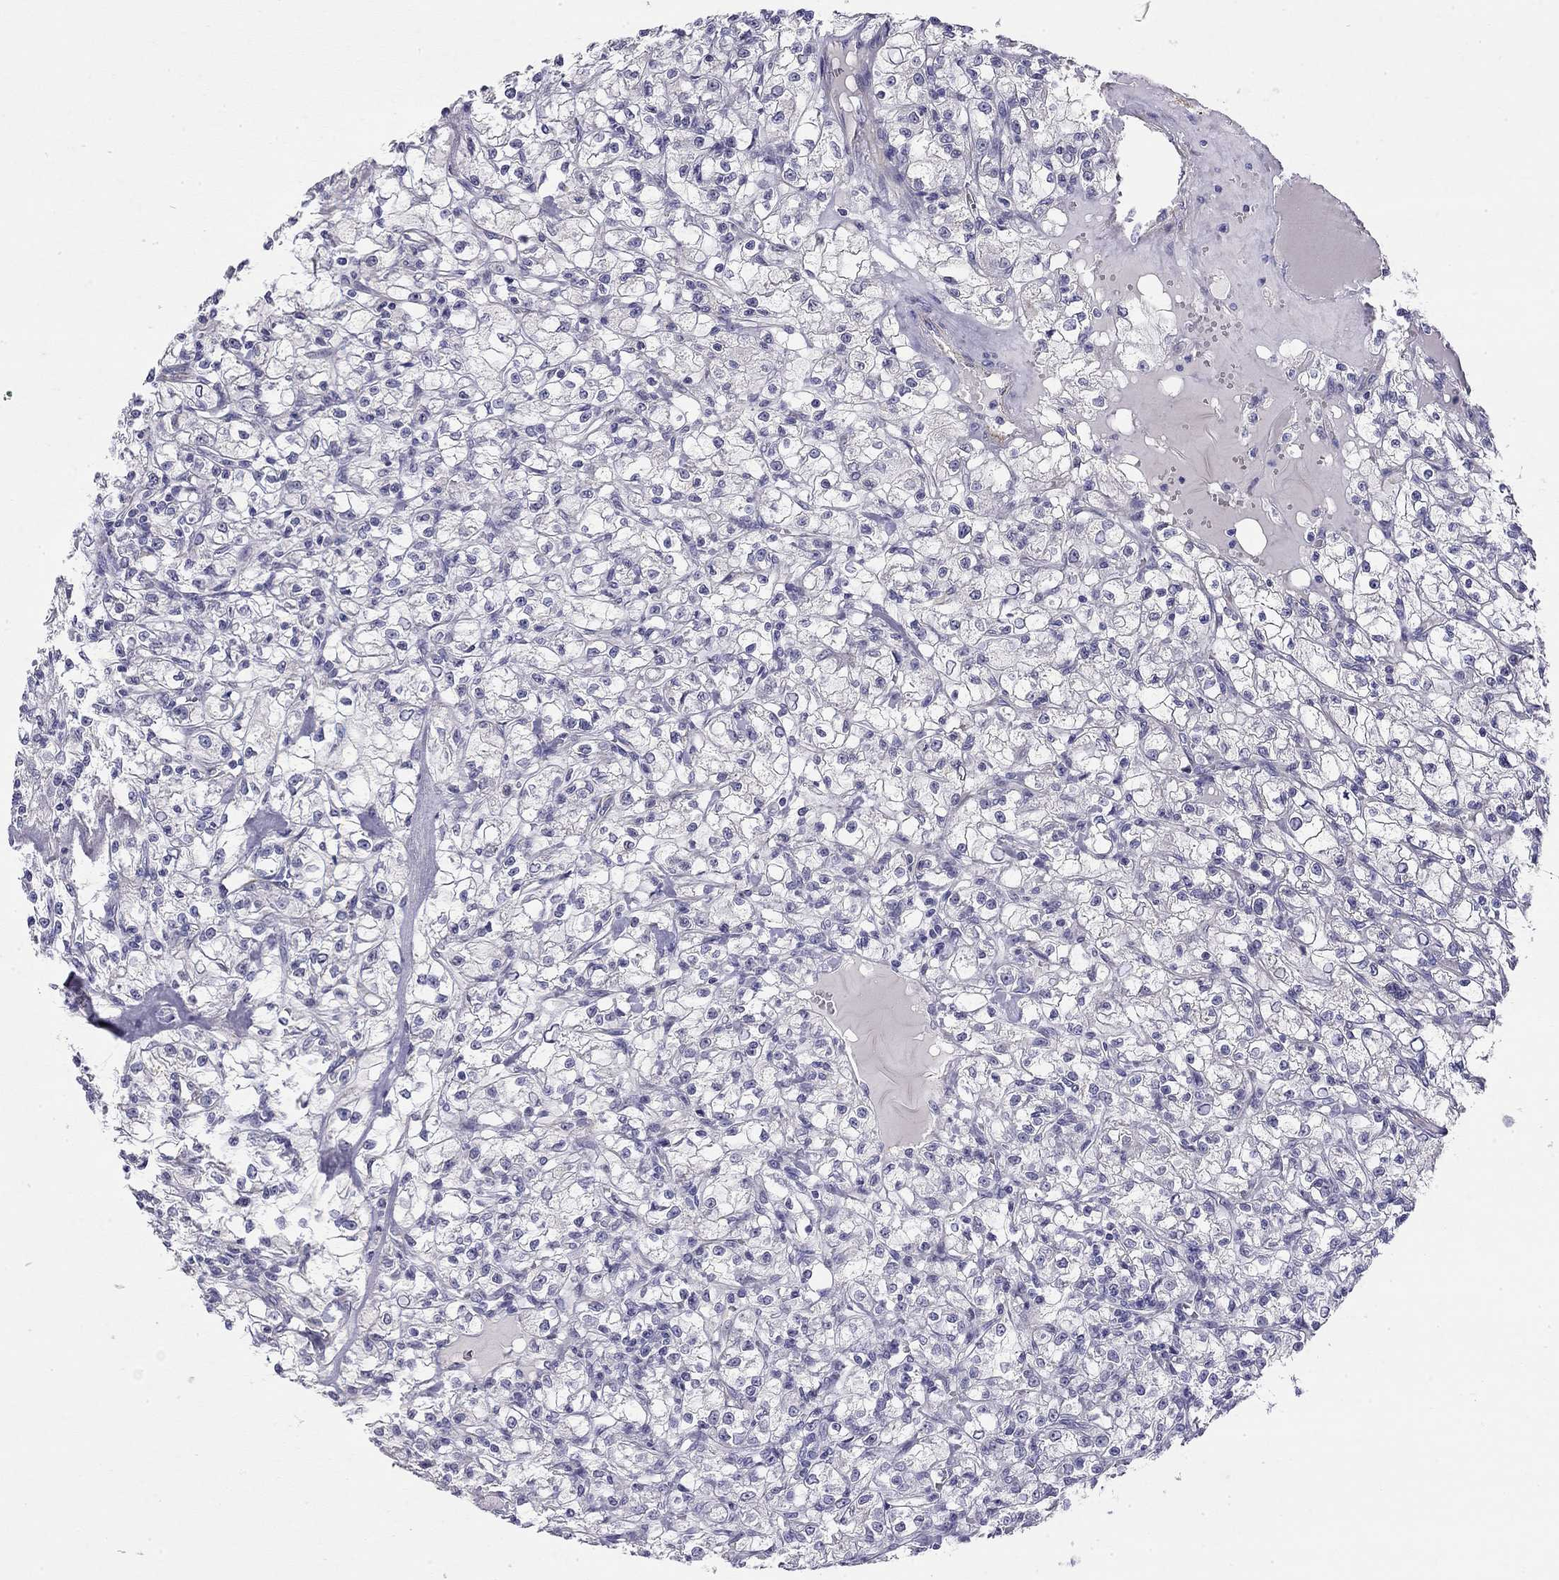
{"staining": {"intensity": "negative", "quantity": "none", "location": "none"}, "tissue": "renal cancer", "cell_type": "Tumor cells", "image_type": "cancer", "snomed": [{"axis": "morphology", "description": "Adenocarcinoma, NOS"}, {"axis": "topography", "description": "Kidney"}], "caption": "Renal adenocarcinoma was stained to show a protein in brown. There is no significant positivity in tumor cells.", "gene": "RTL1", "patient": {"sex": "female", "age": 59}}